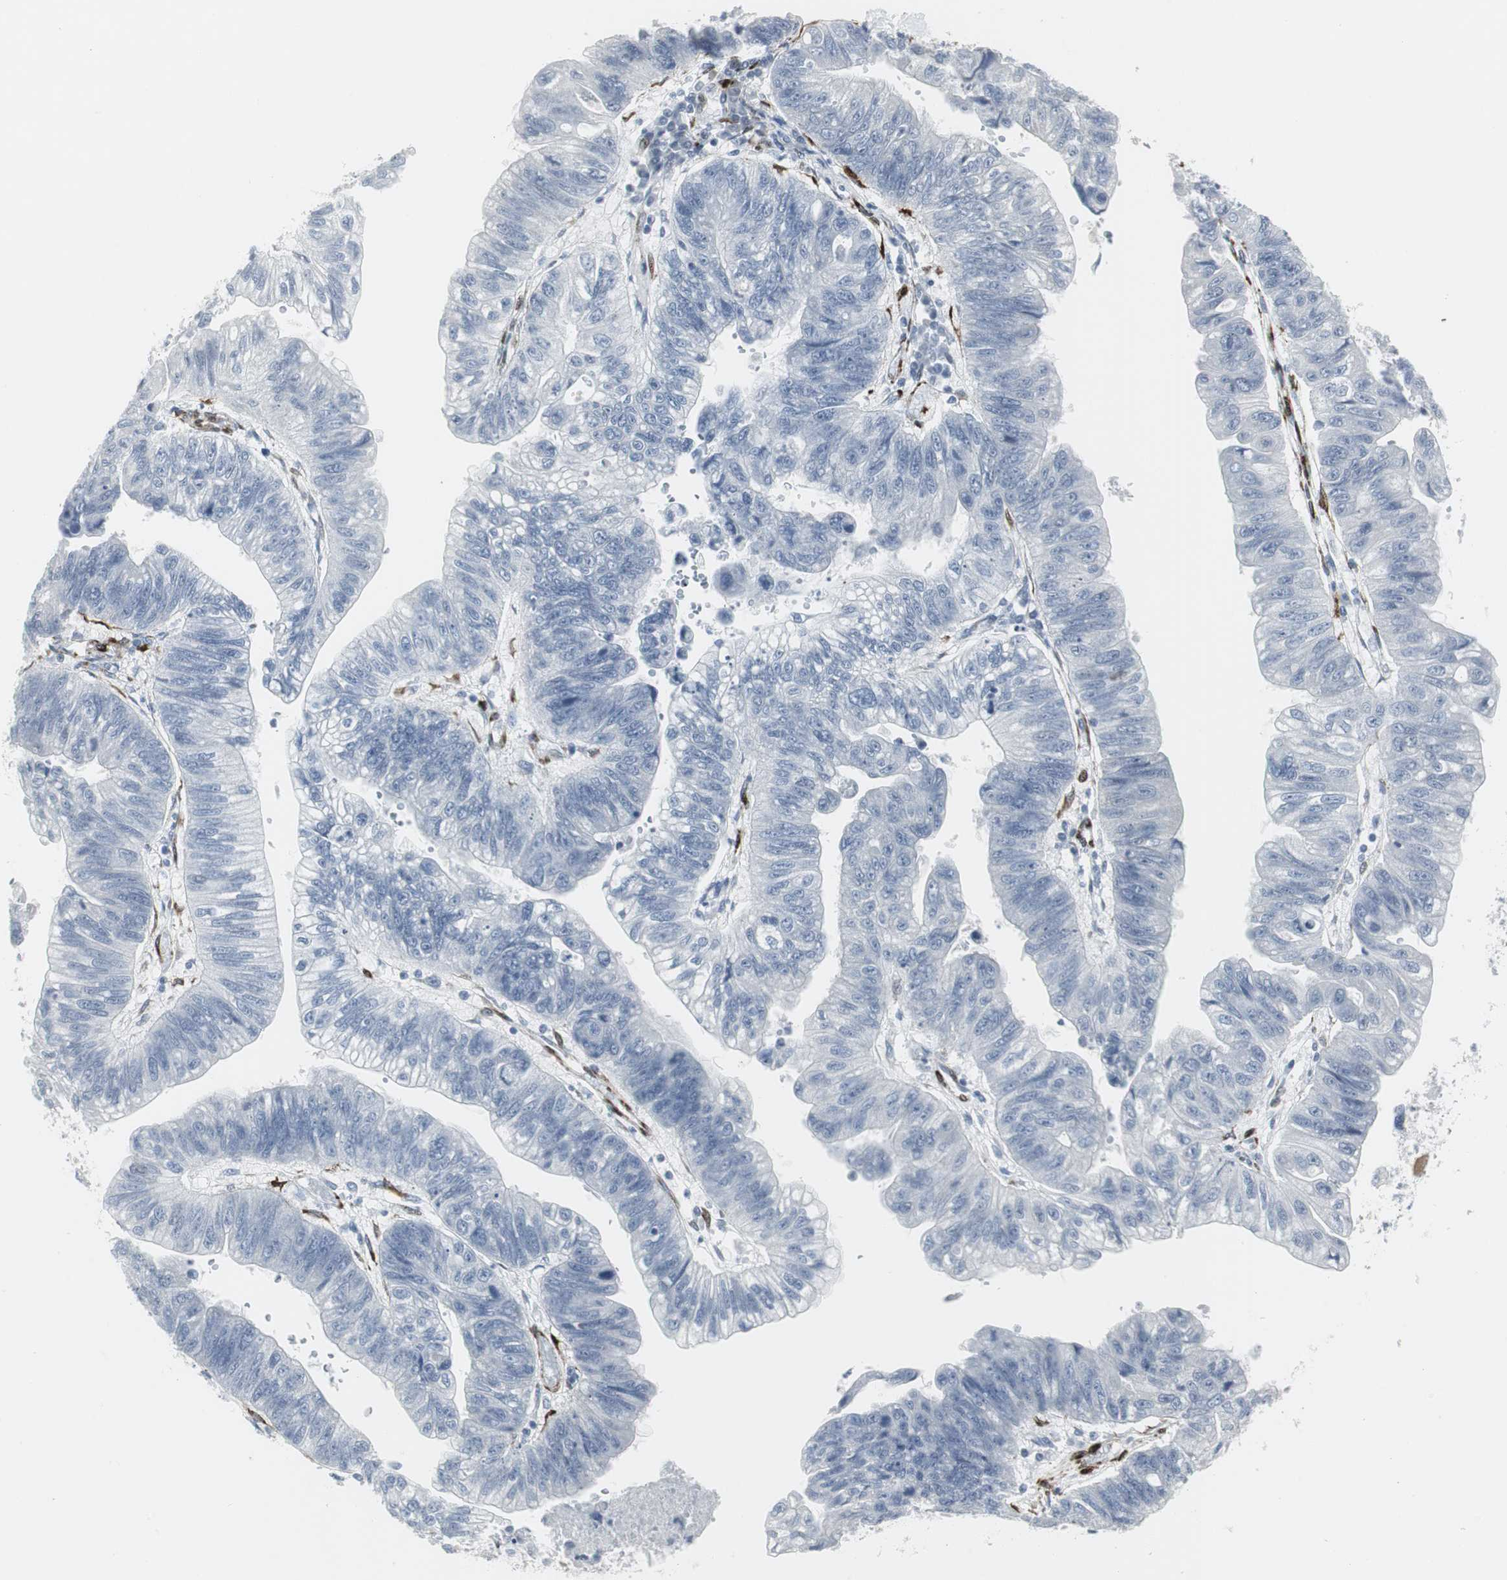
{"staining": {"intensity": "negative", "quantity": "none", "location": "none"}, "tissue": "stomach cancer", "cell_type": "Tumor cells", "image_type": "cancer", "snomed": [{"axis": "morphology", "description": "Adenocarcinoma, NOS"}, {"axis": "topography", "description": "Stomach"}], "caption": "This histopathology image is of stomach cancer stained with IHC to label a protein in brown with the nuclei are counter-stained blue. There is no expression in tumor cells.", "gene": "PPP1R14A", "patient": {"sex": "male", "age": 59}}